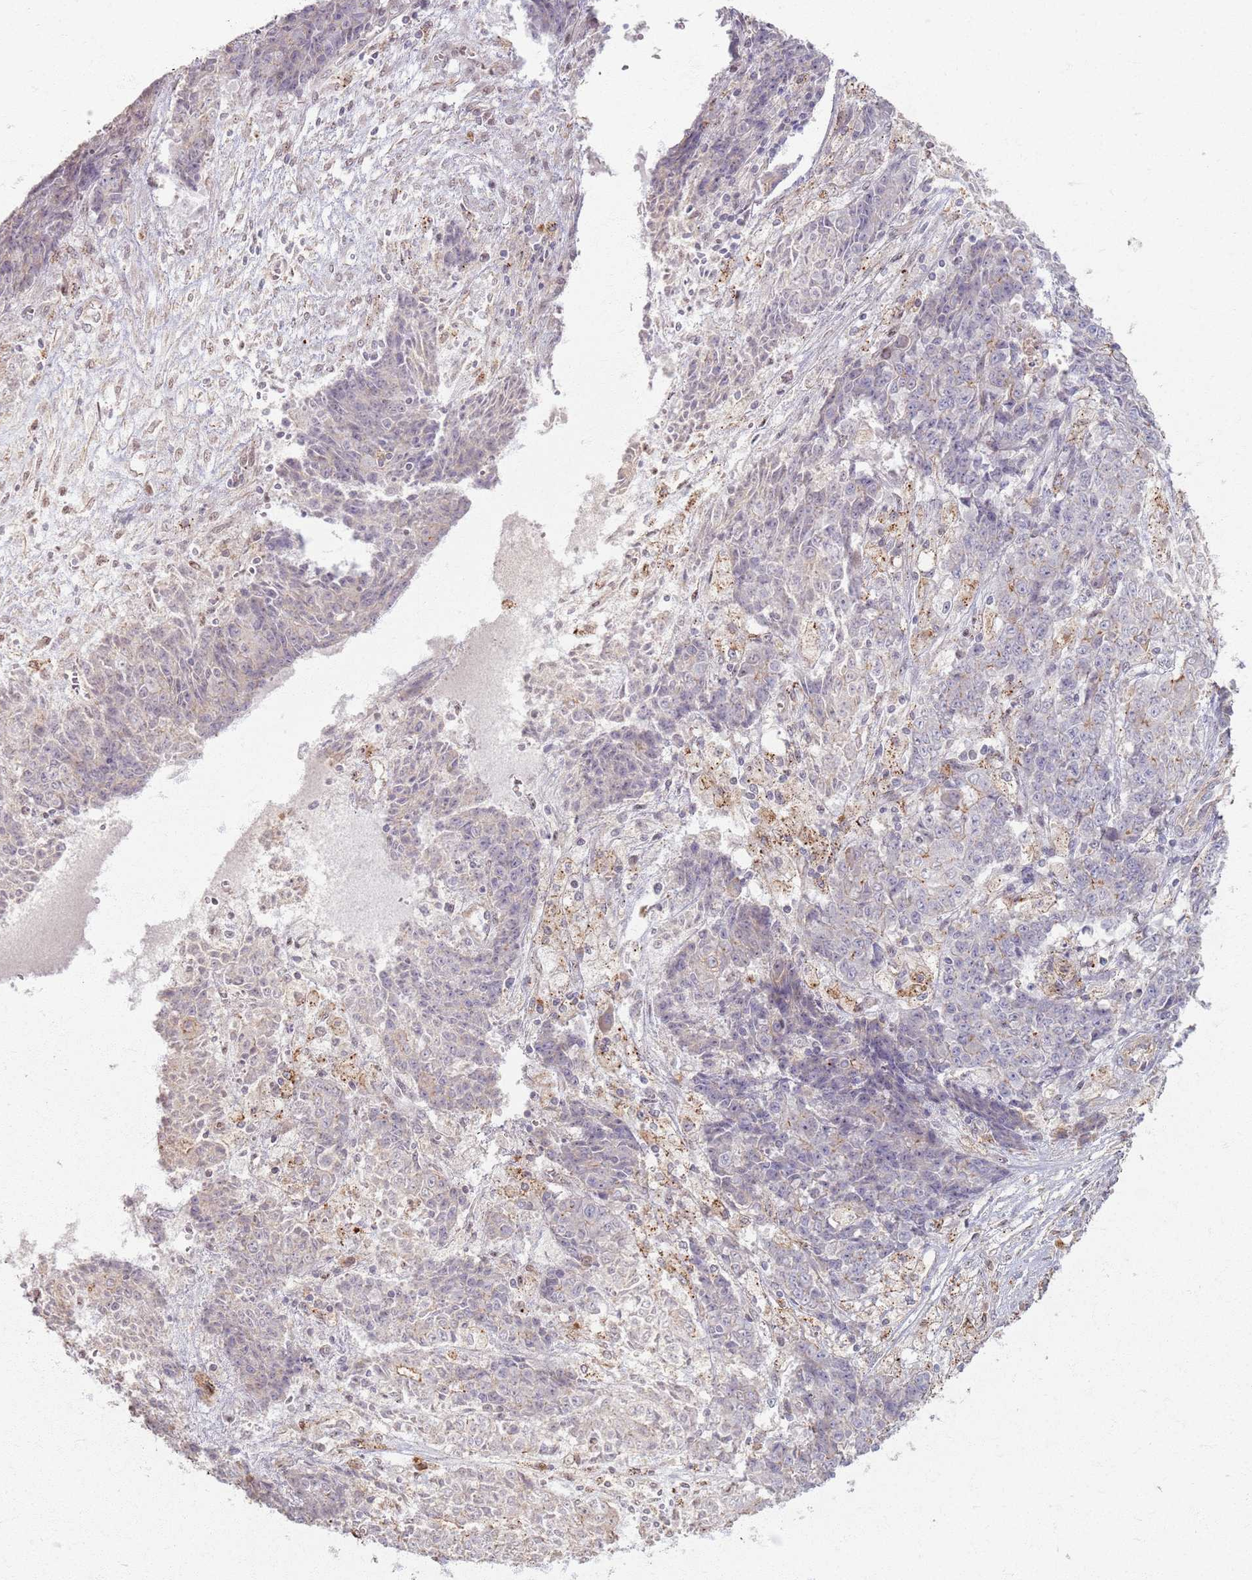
{"staining": {"intensity": "weak", "quantity": "<25%", "location": "cytoplasmic/membranous"}, "tissue": "ovarian cancer", "cell_type": "Tumor cells", "image_type": "cancer", "snomed": [{"axis": "morphology", "description": "Carcinoma, endometroid"}, {"axis": "topography", "description": "Ovary"}], "caption": "Histopathology image shows no protein expression in tumor cells of ovarian endometroid carcinoma tissue.", "gene": "KCNA5", "patient": {"sex": "female", "age": 42}}